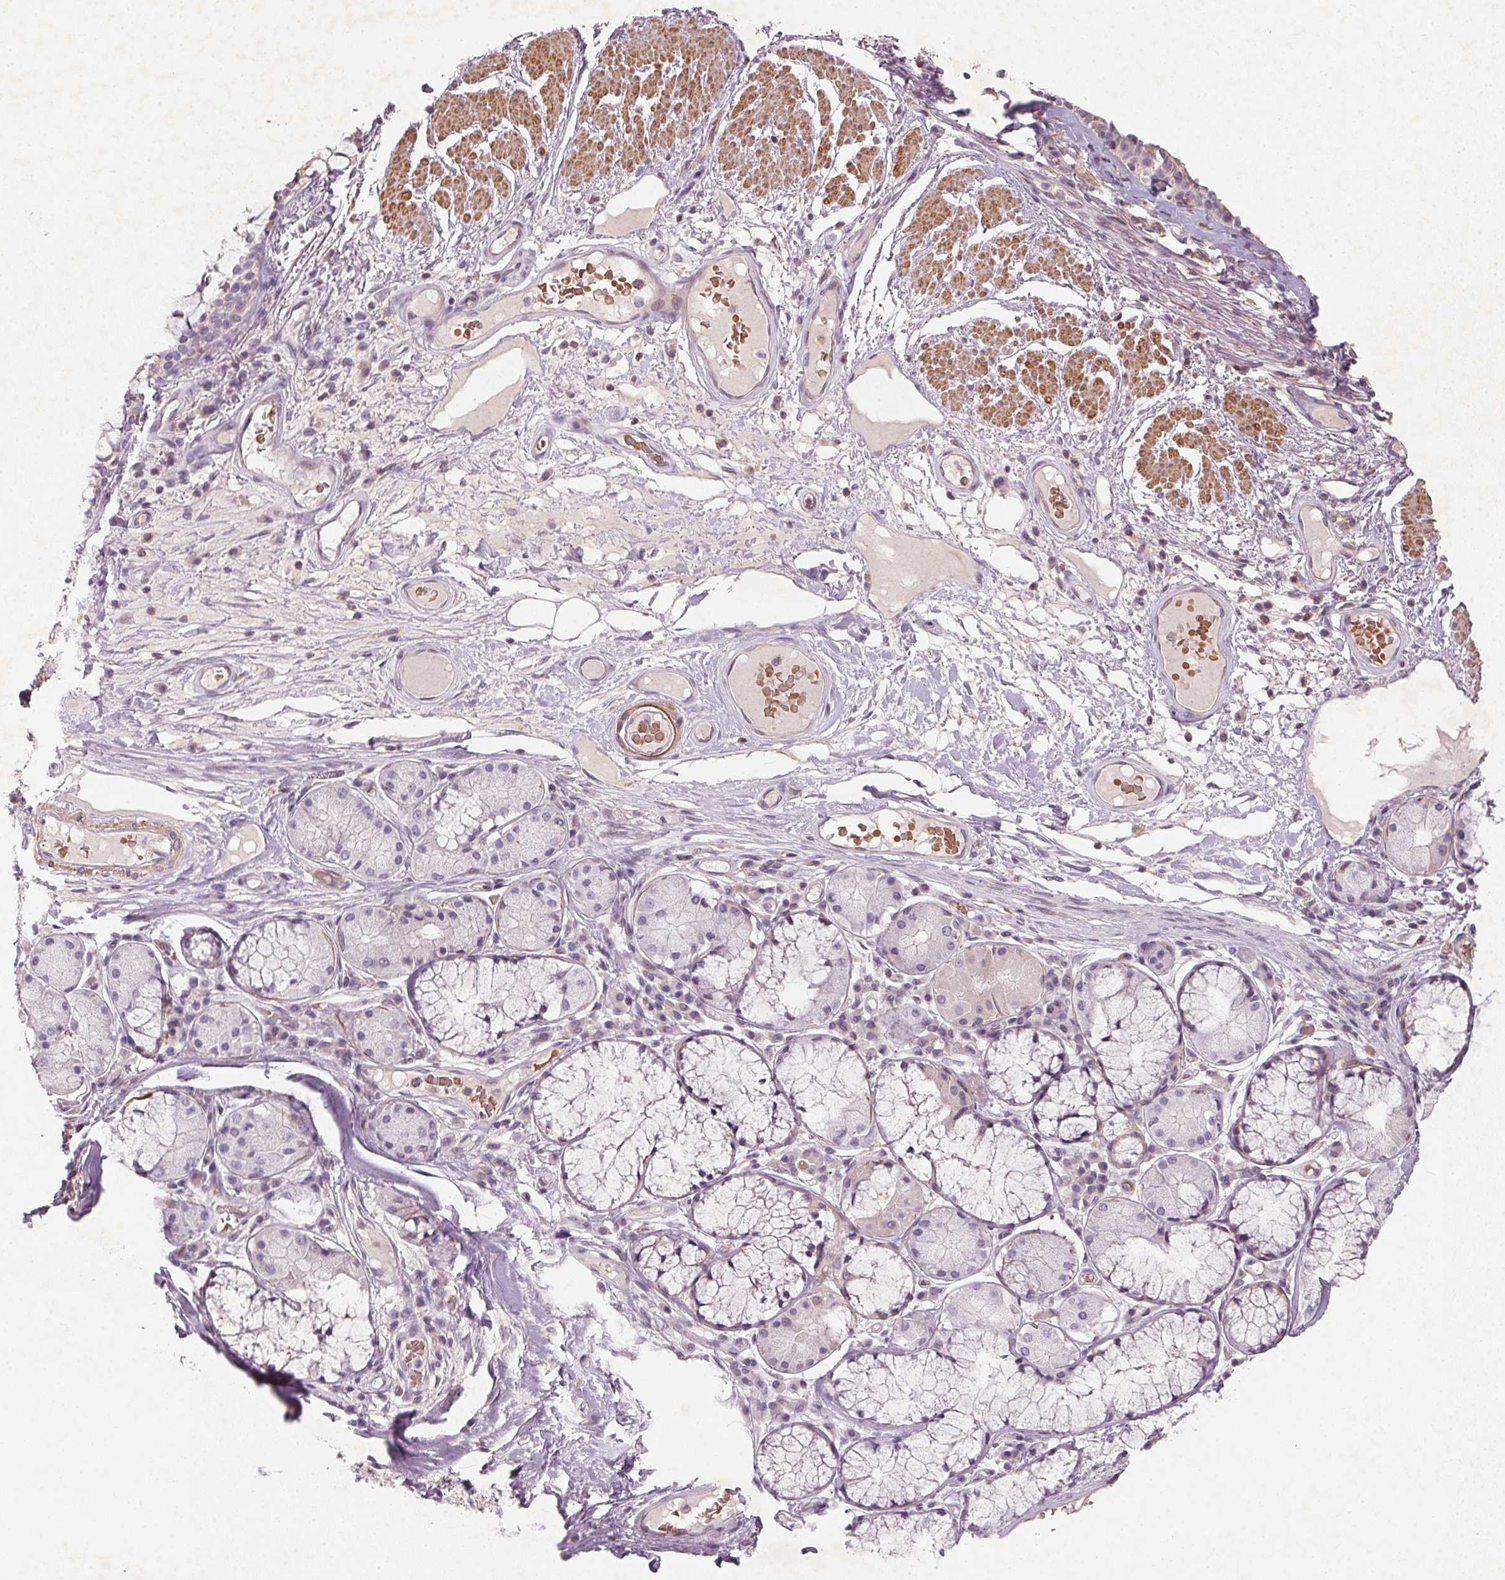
{"staining": {"intensity": "negative", "quantity": "none", "location": "none"}, "tissue": "adipose tissue", "cell_type": "Adipocytes", "image_type": "normal", "snomed": [{"axis": "morphology", "description": "Normal tissue, NOS"}, {"axis": "topography", "description": "Cartilage tissue"}, {"axis": "topography", "description": "Bronchus"}], "caption": "This micrograph is of normal adipose tissue stained with IHC to label a protein in brown with the nuclei are counter-stained blue. There is no staining in adipocytes. (DAB immunohistochemistry visualized using brightfield microscopy, high magnification).", "gene": "KCNK15", "patient": {"sex": "male", "age": 64}}